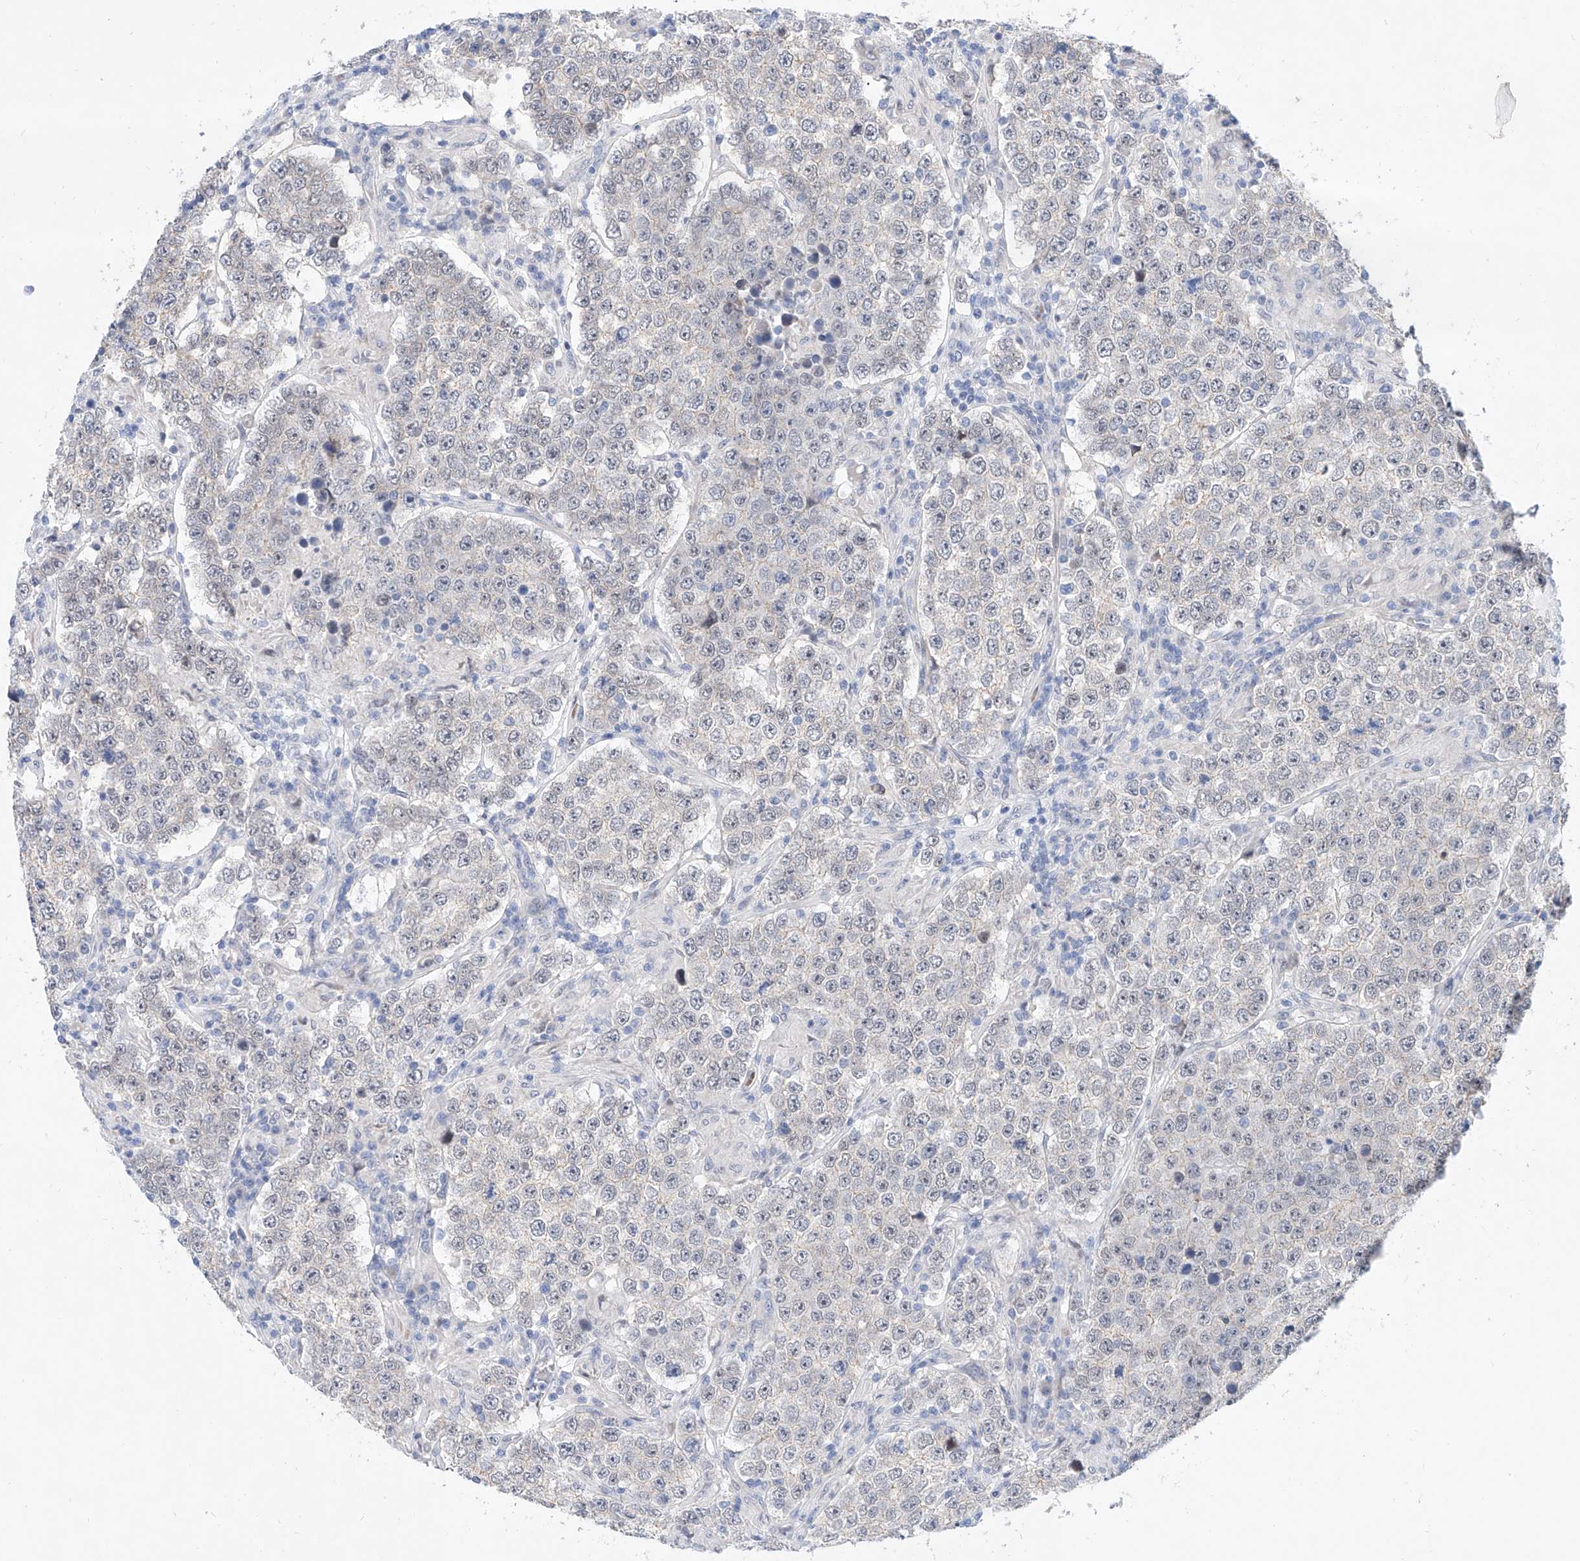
{"staining": {"intensity": "weak", "quantity": "<25%", "location": "nuclear"}, "tissue": "testis cancer", "cell_type": "Tumor cells", "image_type": "cancer", "snomed": [{"axis": "morphology", "description": "Normal tissue, NOS"}, {"axis": "morphology", "description": "Urothelial carcinoma, High grade"}, {"axis": "morphology", "description": "Seminoma, NOS"}, {"axis": "morphology", "description": "Carcinoma, Embryonal, NOS"}, {"axis": "topography", "description": "Urinary bladder"}, {"axis": "topography", "description": "Testis"}], "caption": "Human seminoma (testis) stained for a protein using immunohistochemistry shows no positivity in tumor cells.", "gene": "BPTF", "patient": {"sex": "male", "age": 41}}